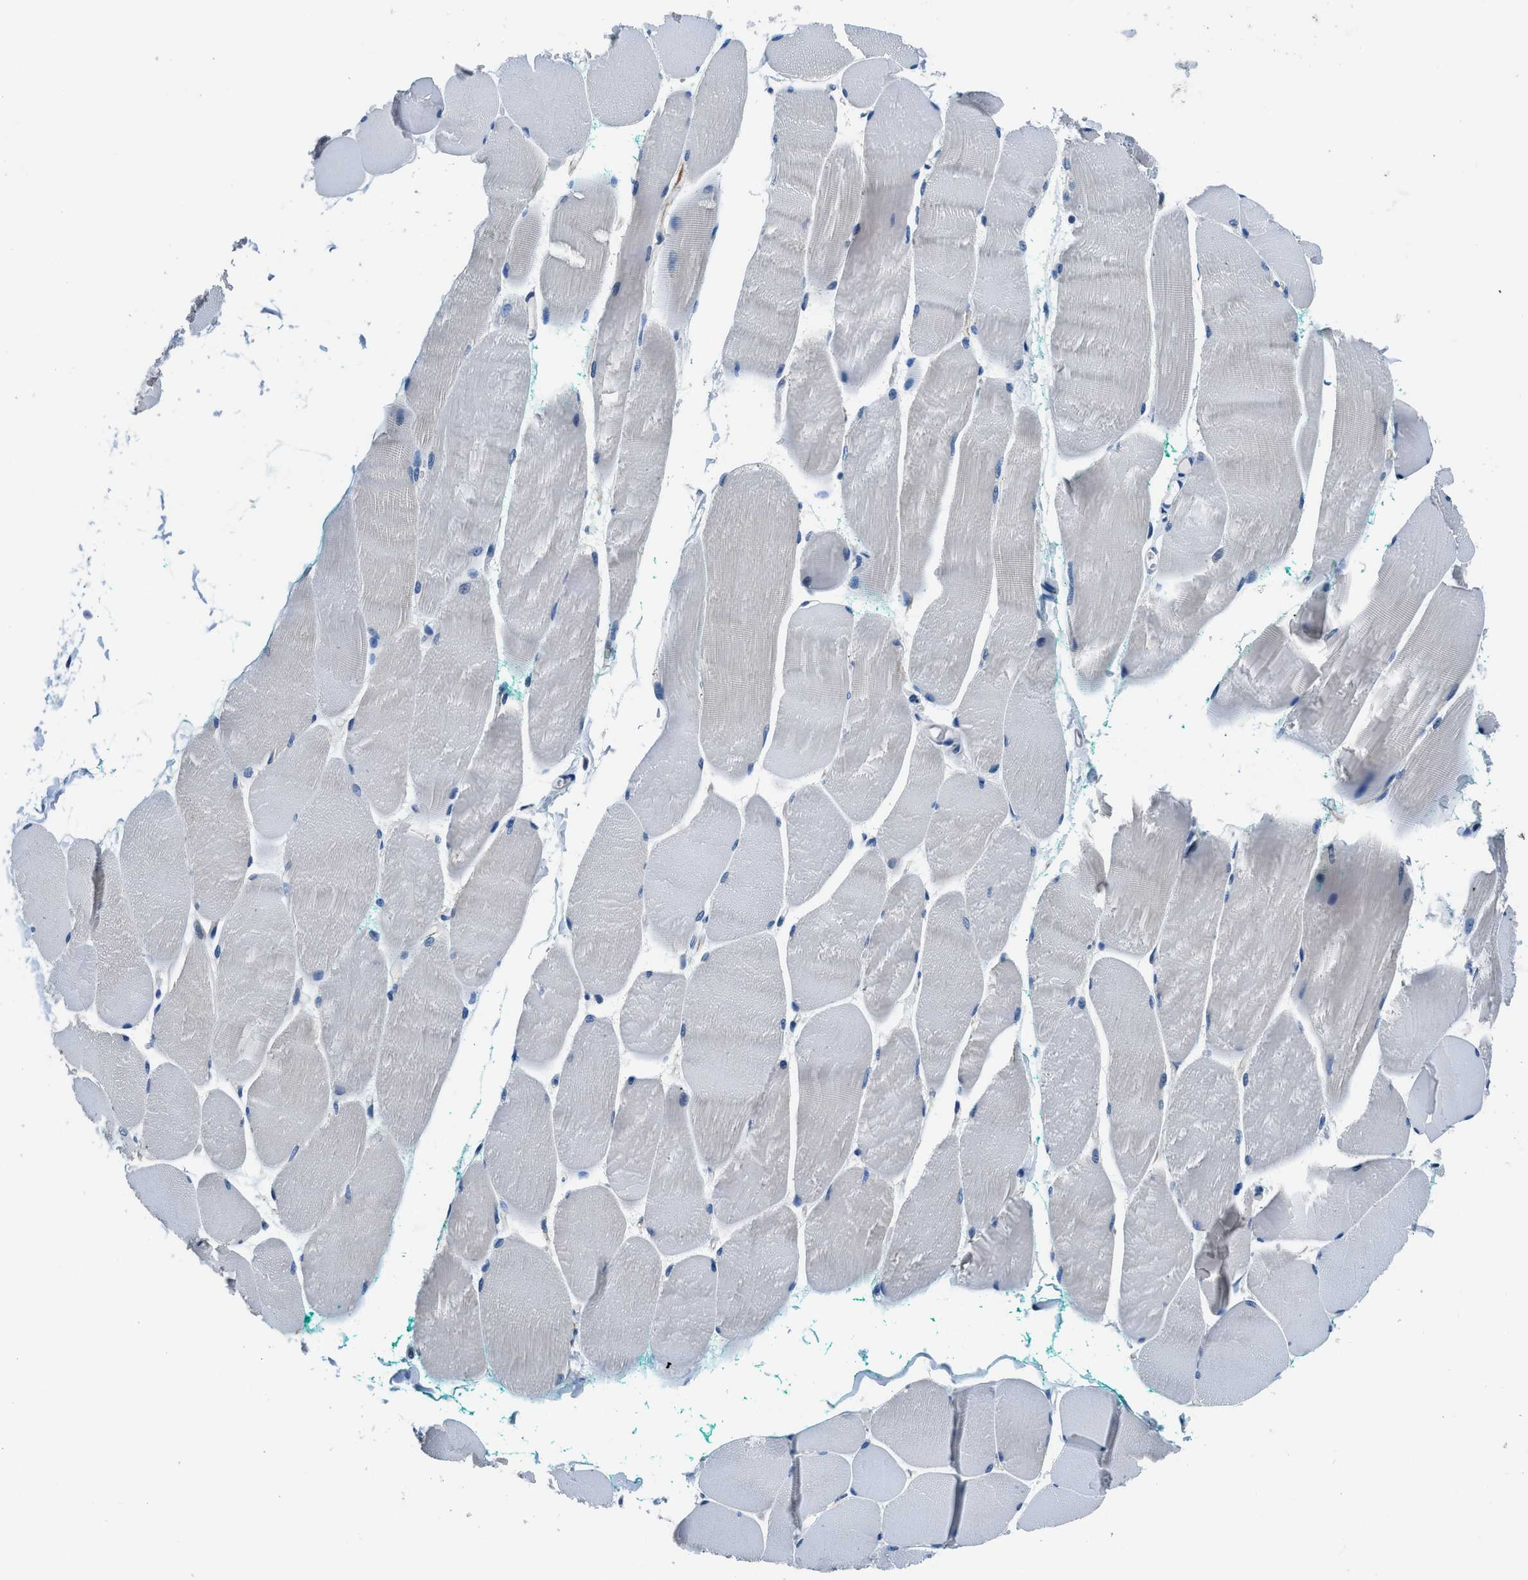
{"staining": {"intensity": "negative", "quantity": "none", "location": "none"}, "tissue": "skeletal muscle", "cell_type": "Myocytes", "image_type": "normal", "snomed": [{"axis": "morphology", "description": "Normal tissue, NOS"}, {"axis": "morphology", "description": "Squamous cell carcinoma, NOS"}, {"axis": "topography", "description": "Skeletal muscle"}], "caption": "Immunohistochemistry of normal skeletal muscle exhibits no expression in myocytes. The staining is performed using DAB brown chromogen with nuclei counter-stained in using hematoxylin.", "gene": "GJA3", "patient": {"sex": "male", "age": 51}}